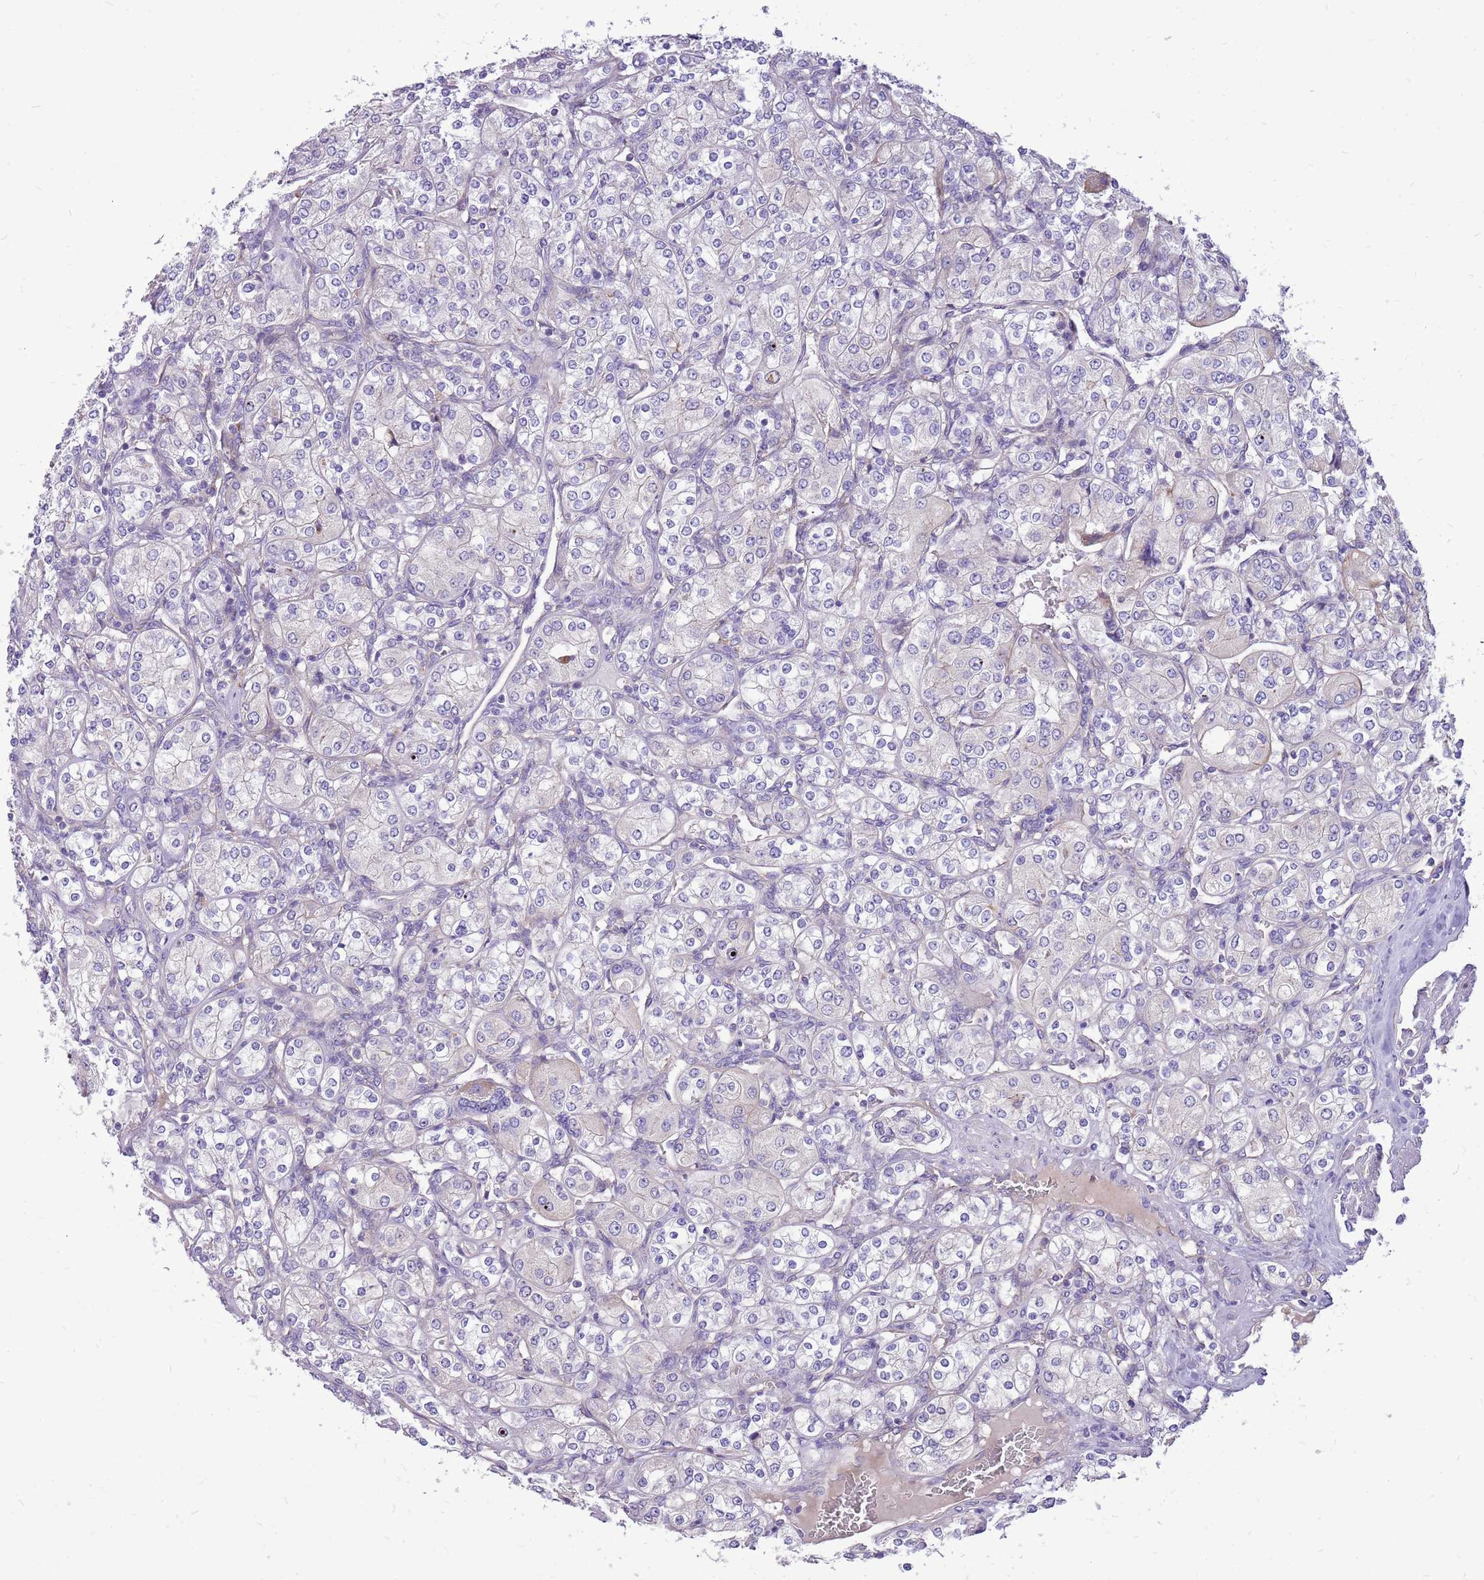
{"staining": {"intensity": "negative", "quantity": "none", "location": "none"}, "tissue": "renal cancer", "cell_type": "Tumor cells", "image_type": "cancer", "snomed": [{"axis": "morphology", "description": "Adenocarcinoma, NOS"}, {"axis": "topography", "description": "Kidney"}], "caption": "A high-resolution image shows IHC staining of renal cancer, which reveals no significant positivity in tumor cells.", "gene": "NTN4", "patient": {"sex": "male", "age": 77}}